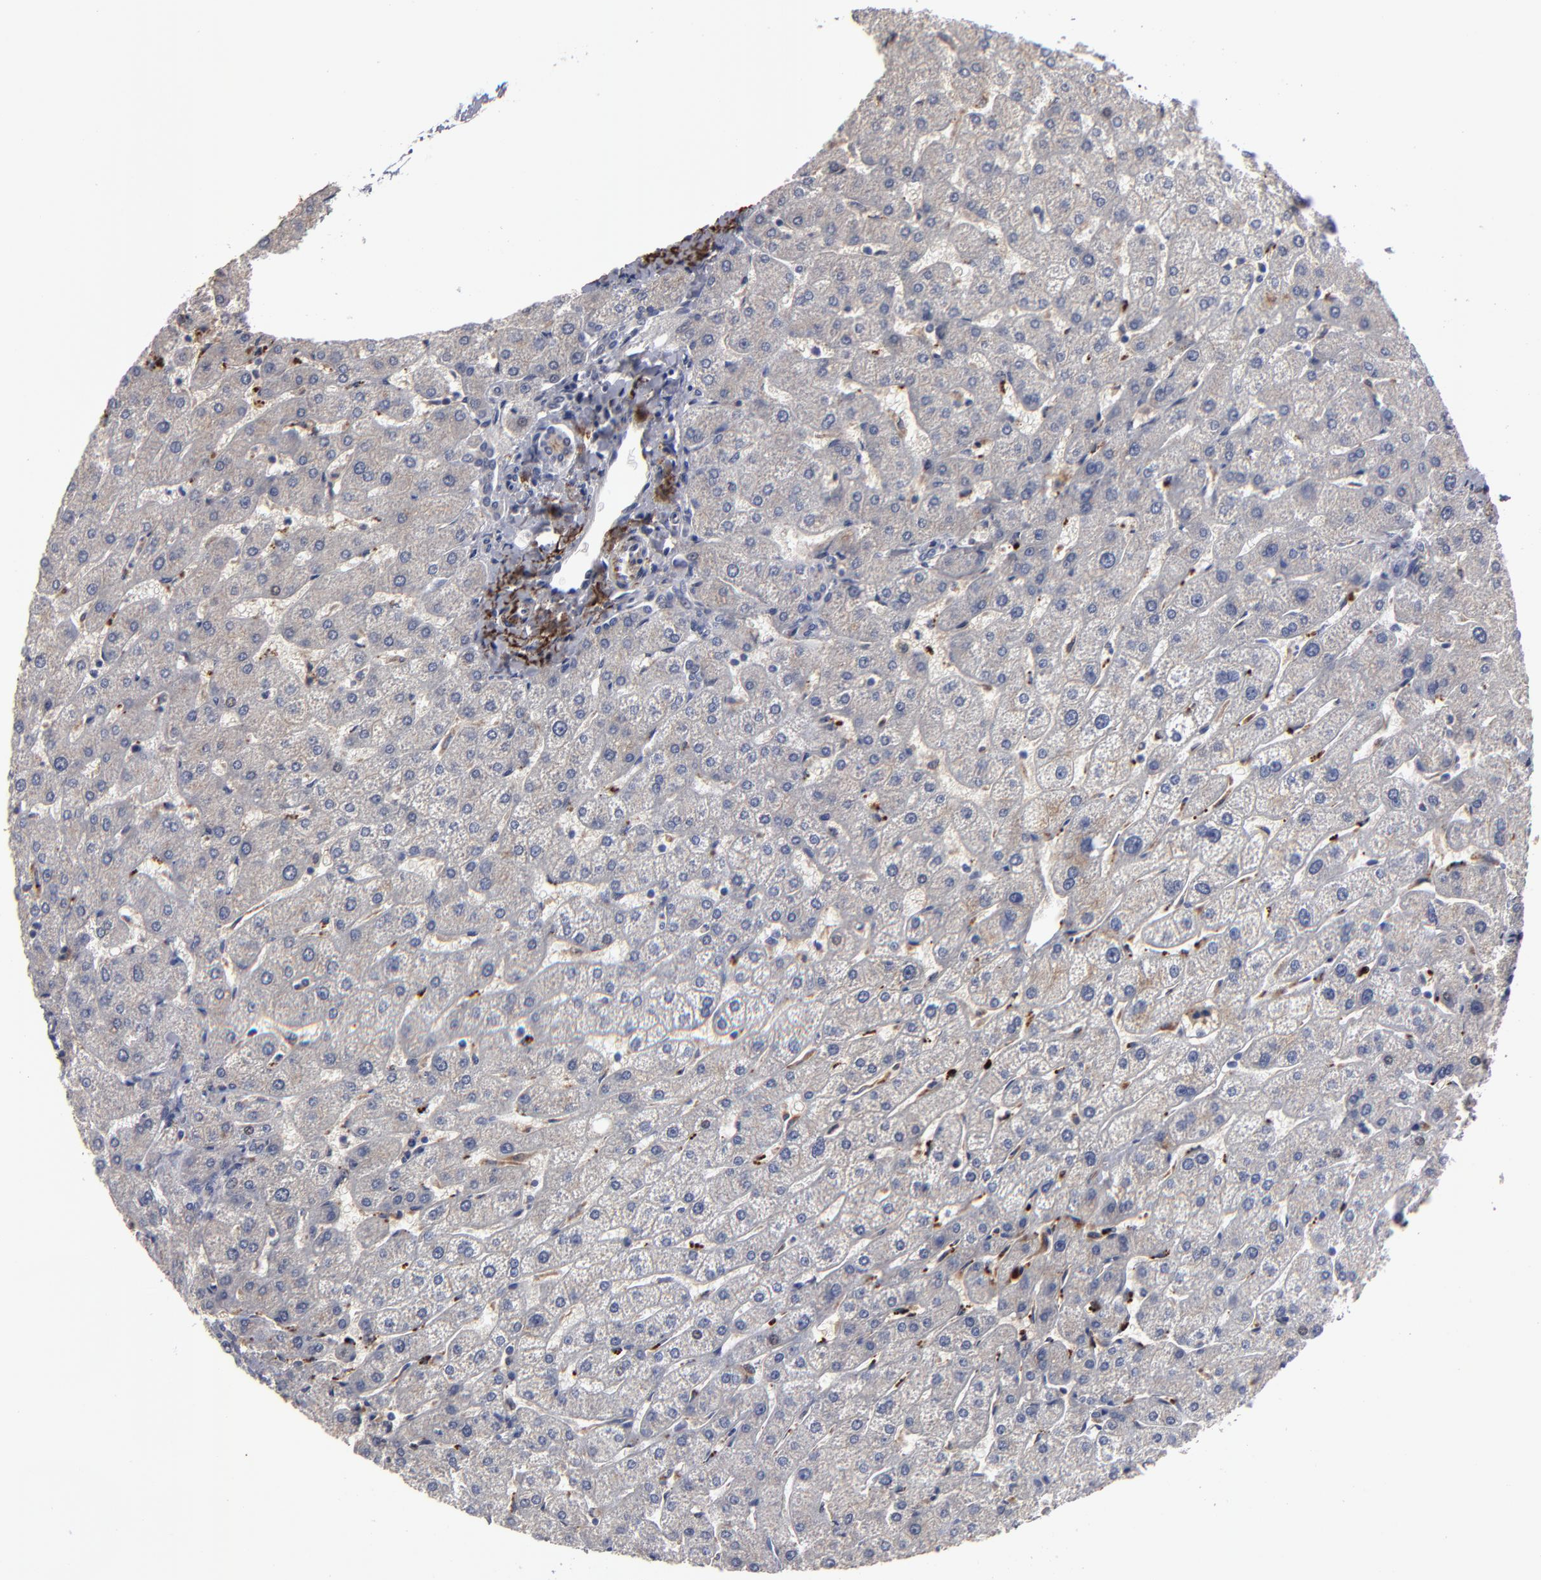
{"staining": {"intensity": "weak", "quantity": "25%-75%", "location": "cytoplasmic/membranous"}, "tissue": "liver", "cell_type": "Cholangiocytes", "image_type": "normal", "snomed": [{"axis": "morphology", "description": "Normal tissue, NOS"}, {"axis": "topography", "description": "Liver"}], "caption": "Immunohistochemistry histopathology image of normal liver: human liver stained using immunohistochemistry displays low levels of weak protein expression localized specifically in the cytoplasmic/membranous of cholangiocytes, appearing as a cytoplasmic/membranous brown color.", "gene": "GPM6B", "patient": {"sex": "male", "age": 67}}